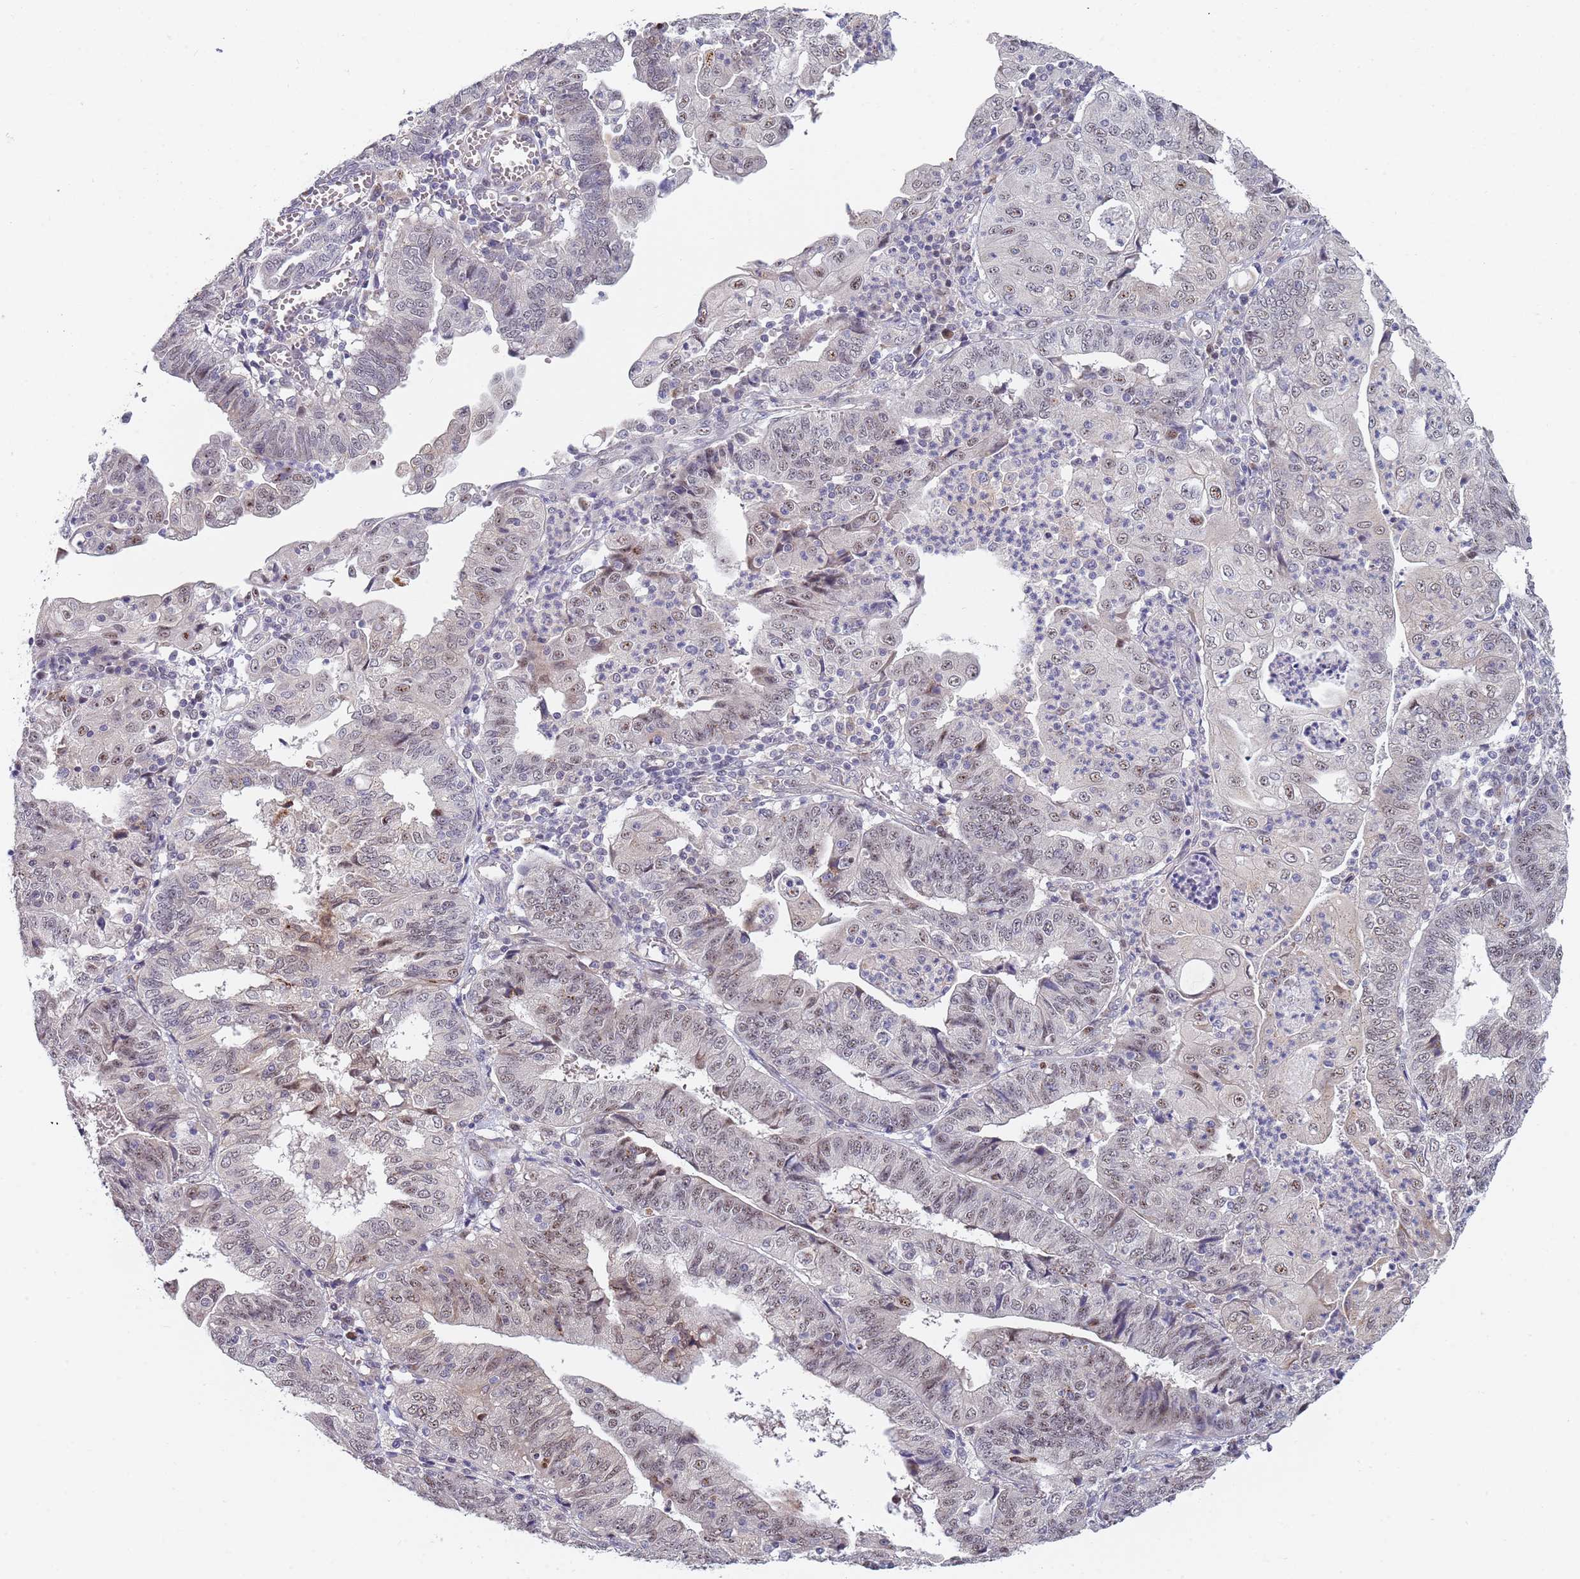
{"staining": {"intensity": "moderate", "quantity": "25%-75%", "location": "nuclear"}, "tissue": "endometrial cancer", "cell_type": "Tumor cells", "image_type": "cancer", "snomed": [{"axis": "morphology", "description": "Adenocarcinoma, NOS"}, {"axis": "topography", "description": "Endometrium"}], "caption": "A brown stain highlights moderate nuclear staining of a protein in human endometrial adenocarcinoma tumor cells.", "gene": "PLCL2", "patient": {"sex": "female", "age": 56}}